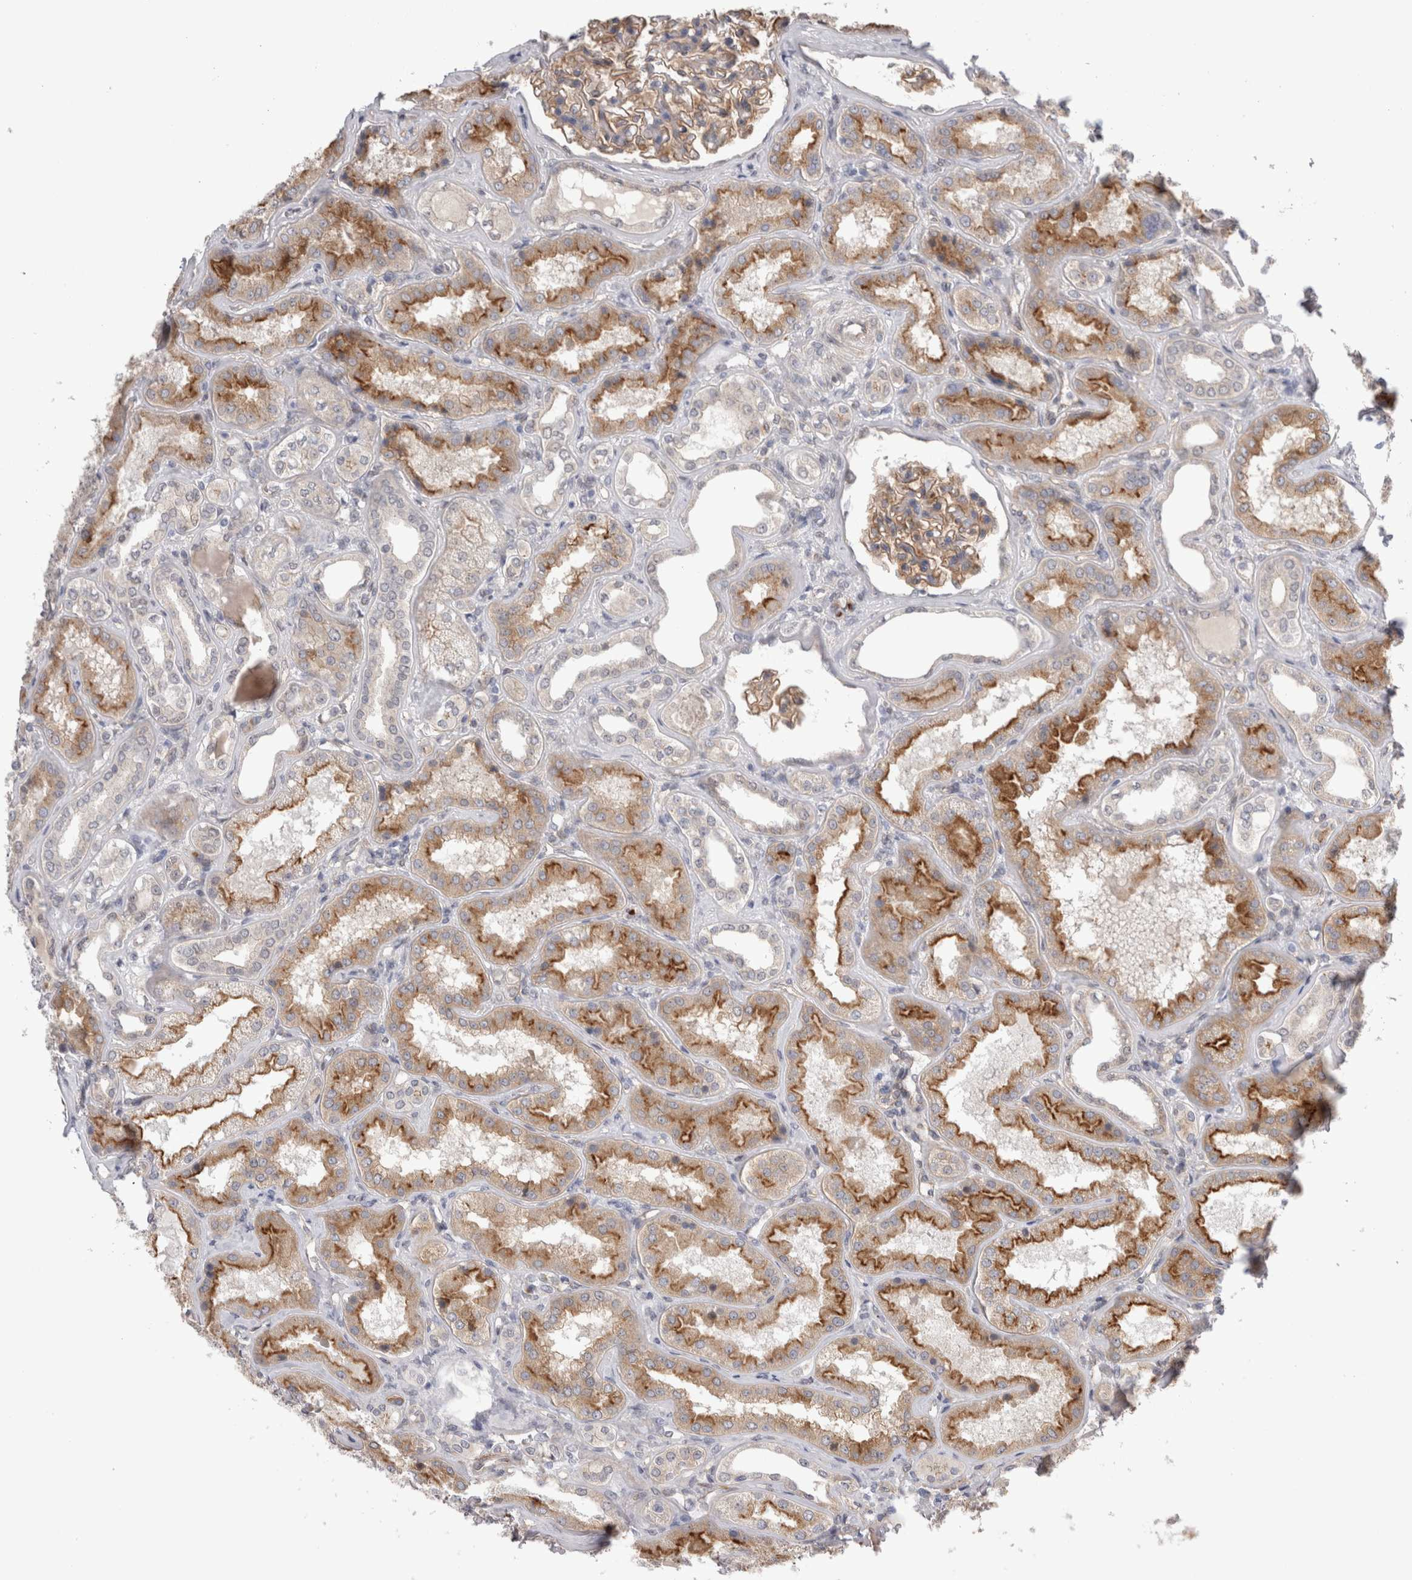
{"staining": {"intensity": "moderate", "quantity": ">75%", "location": "cytoplasmic/membranous"}, "tissue": "kidney", "cell_type": "Cells in glomeruli", "image_type": "normal", "snomed": [{"axis": "morphology", "description": "Normal tissue, NOS"}, {"axis": "topography", "description": "Kidney"}], "caption": "Immunohistochemistry (IHC) of normal human kidney displays medium levels of moderate cytoplasmic/membranous expression in approximately >75% of cells in glomeruli. (DAB (3,3'-diaminobenzidine) IHC, brown staining for protein, blue staining for nuclei).", "gene": "TAFA5", "patient": {"sex": "female", "age": 56}}